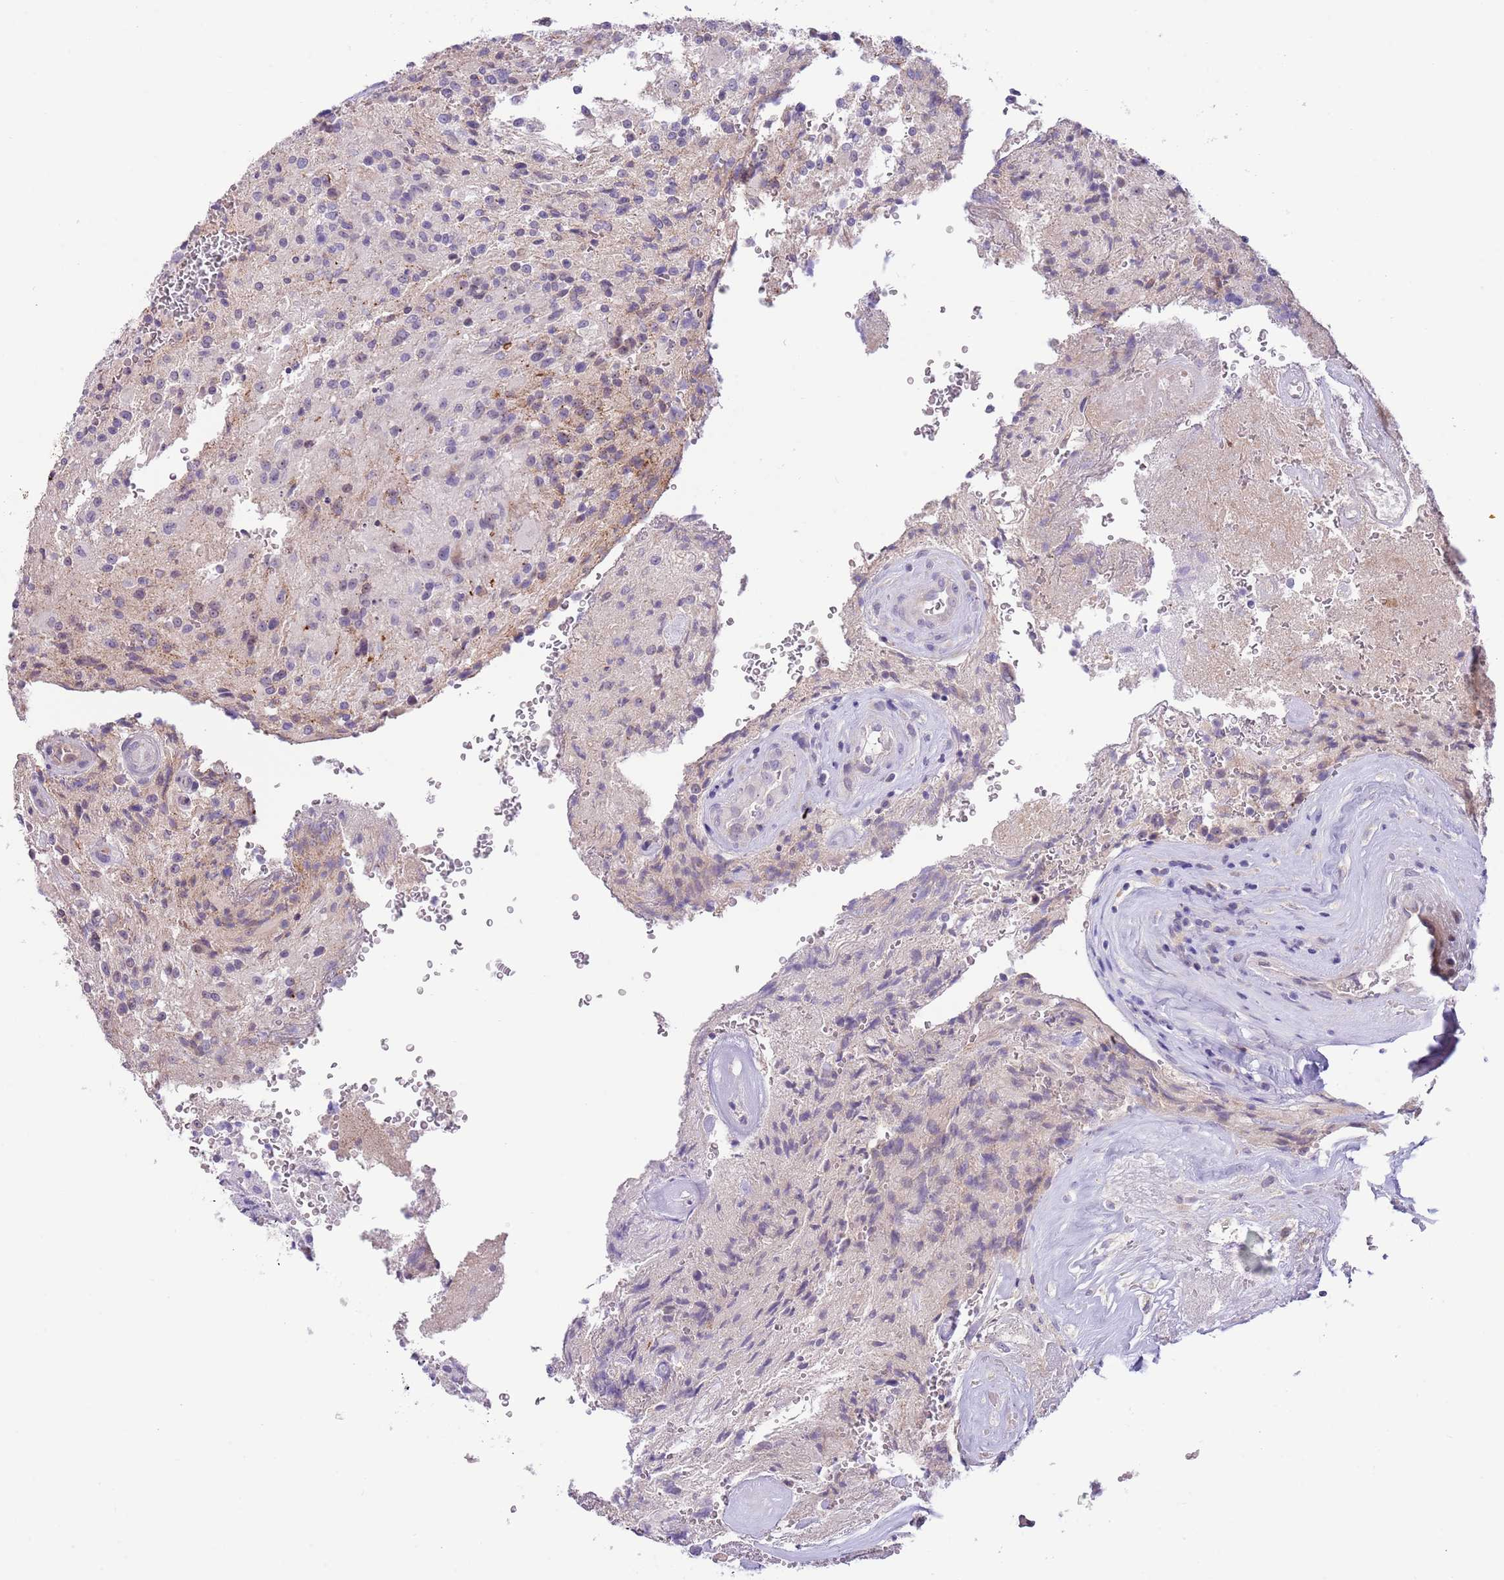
{"staining": {"intensity": "negative", "quantity": "none", "location": "none"}, "tissue": "glioma", "cell_type": "Tumor cells", "image_type": "cancer", "snomed": [{"axis": "morphology", "description": "Normal tissue, NOS"}, {"axis": "morphology", "description": "Glioma, malignant, High grade"}, {"axis": "topography", "description": "Cerebral cortex"}], "caption": "The photomicrograph displays no significant staining in tumor cells of glioma. (Stains: DAB IHC with hematoxylin counter stain, Microscopy: brightfield microscopy at high magnification).", "gene": "AP1S2", "patient": {"sex": "male", "age": 56}}